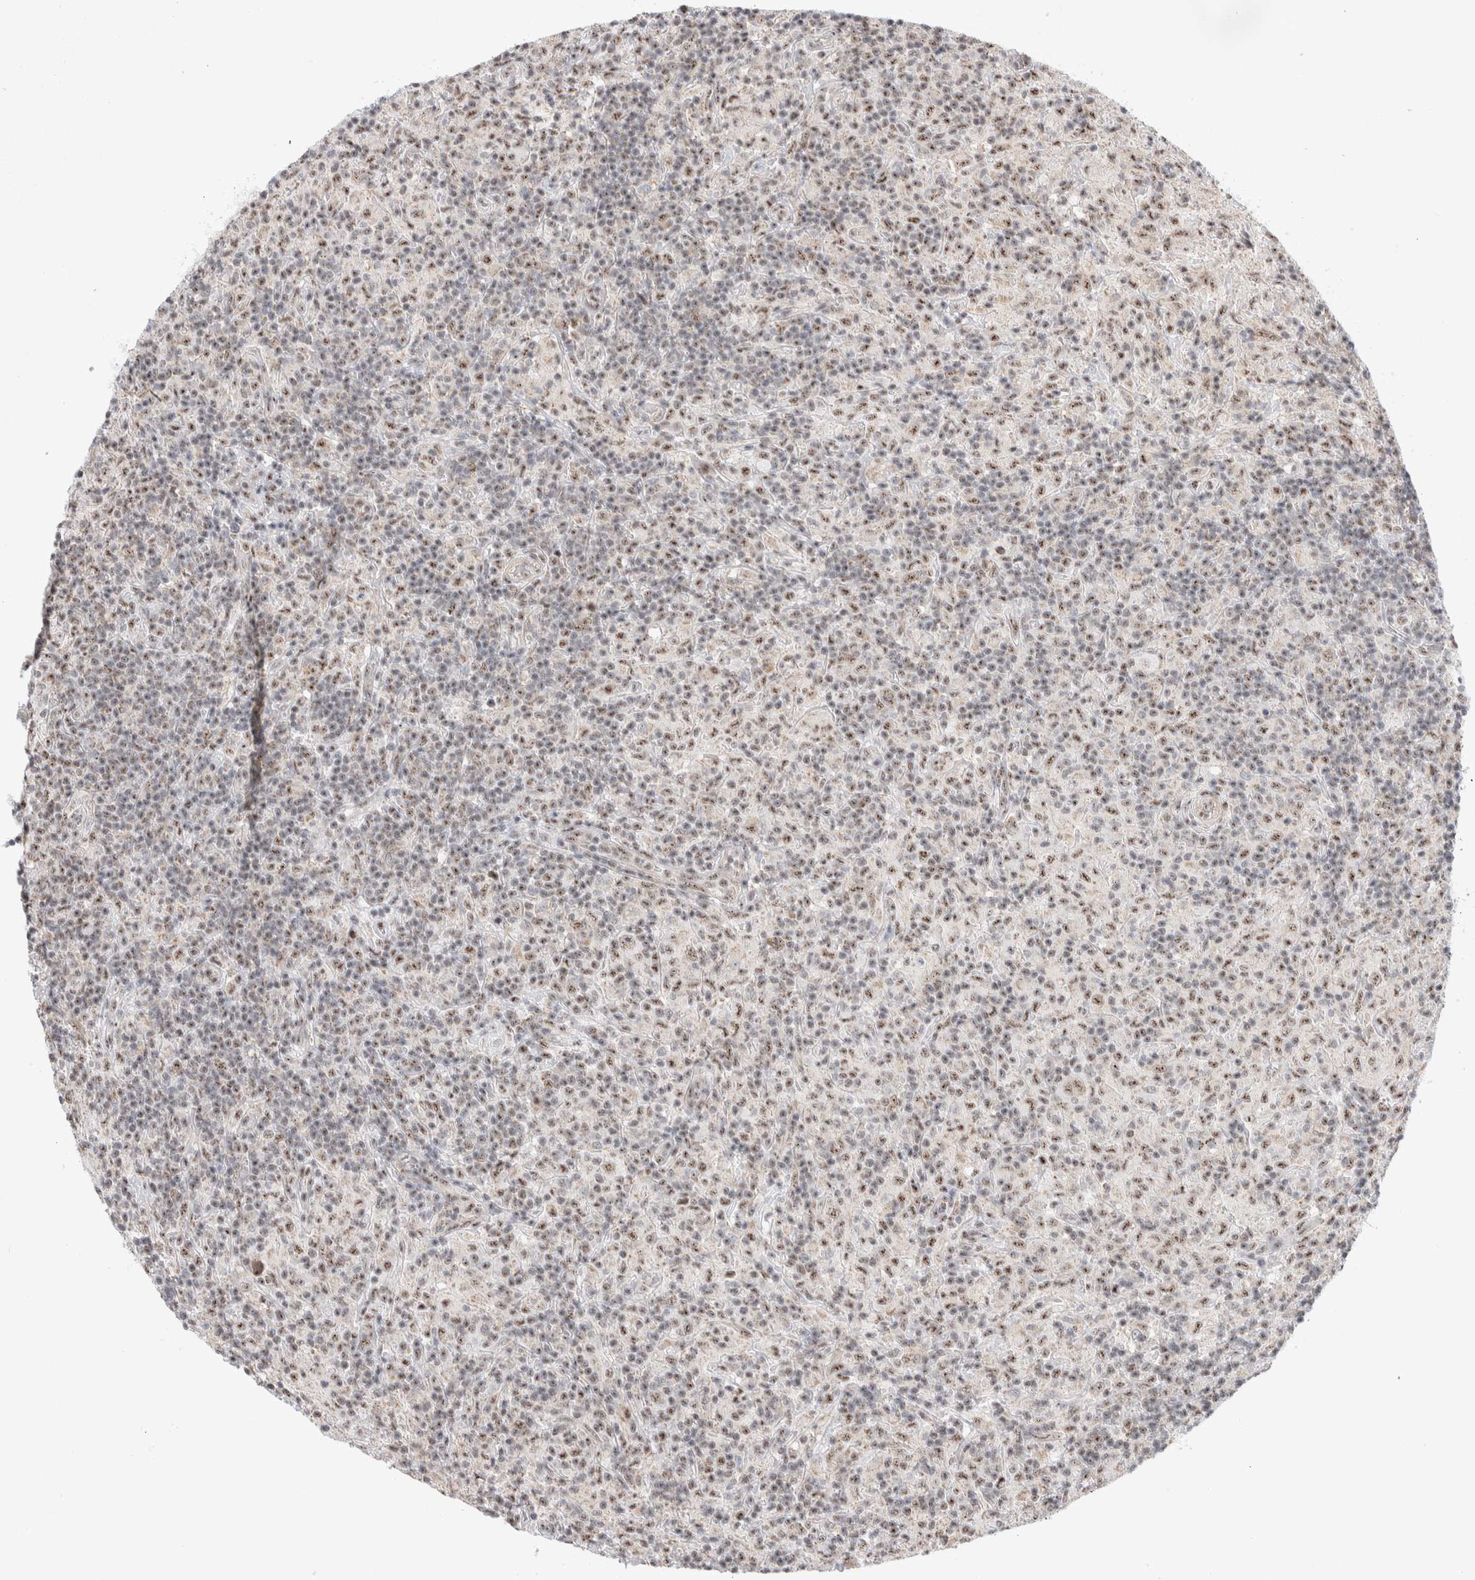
{"staining": {"intensity": "weak", "quantity": ">75%", "location": "nuclear"}, "tissue": "lymphoma", "cell_type": "Tumor cells", "image_type": "cancer", "snomed": [{"axis": "morphology", "description": "Hodgkin's disease, NOS"}, {"axis": "topography", "description": "Lymph node"}], "caption": "A high-resolution photomicrograph shows immunohistochemistry (IHC) staining of Hodgkin's disease, which demonstrates weak nuclear positivity in approximately >75% of tumor cells. Ihc stains the protein in brown and the nuclei are stained blue.", "gene": "ZNF695", "patient": {"sex": "male", "age": 70}}